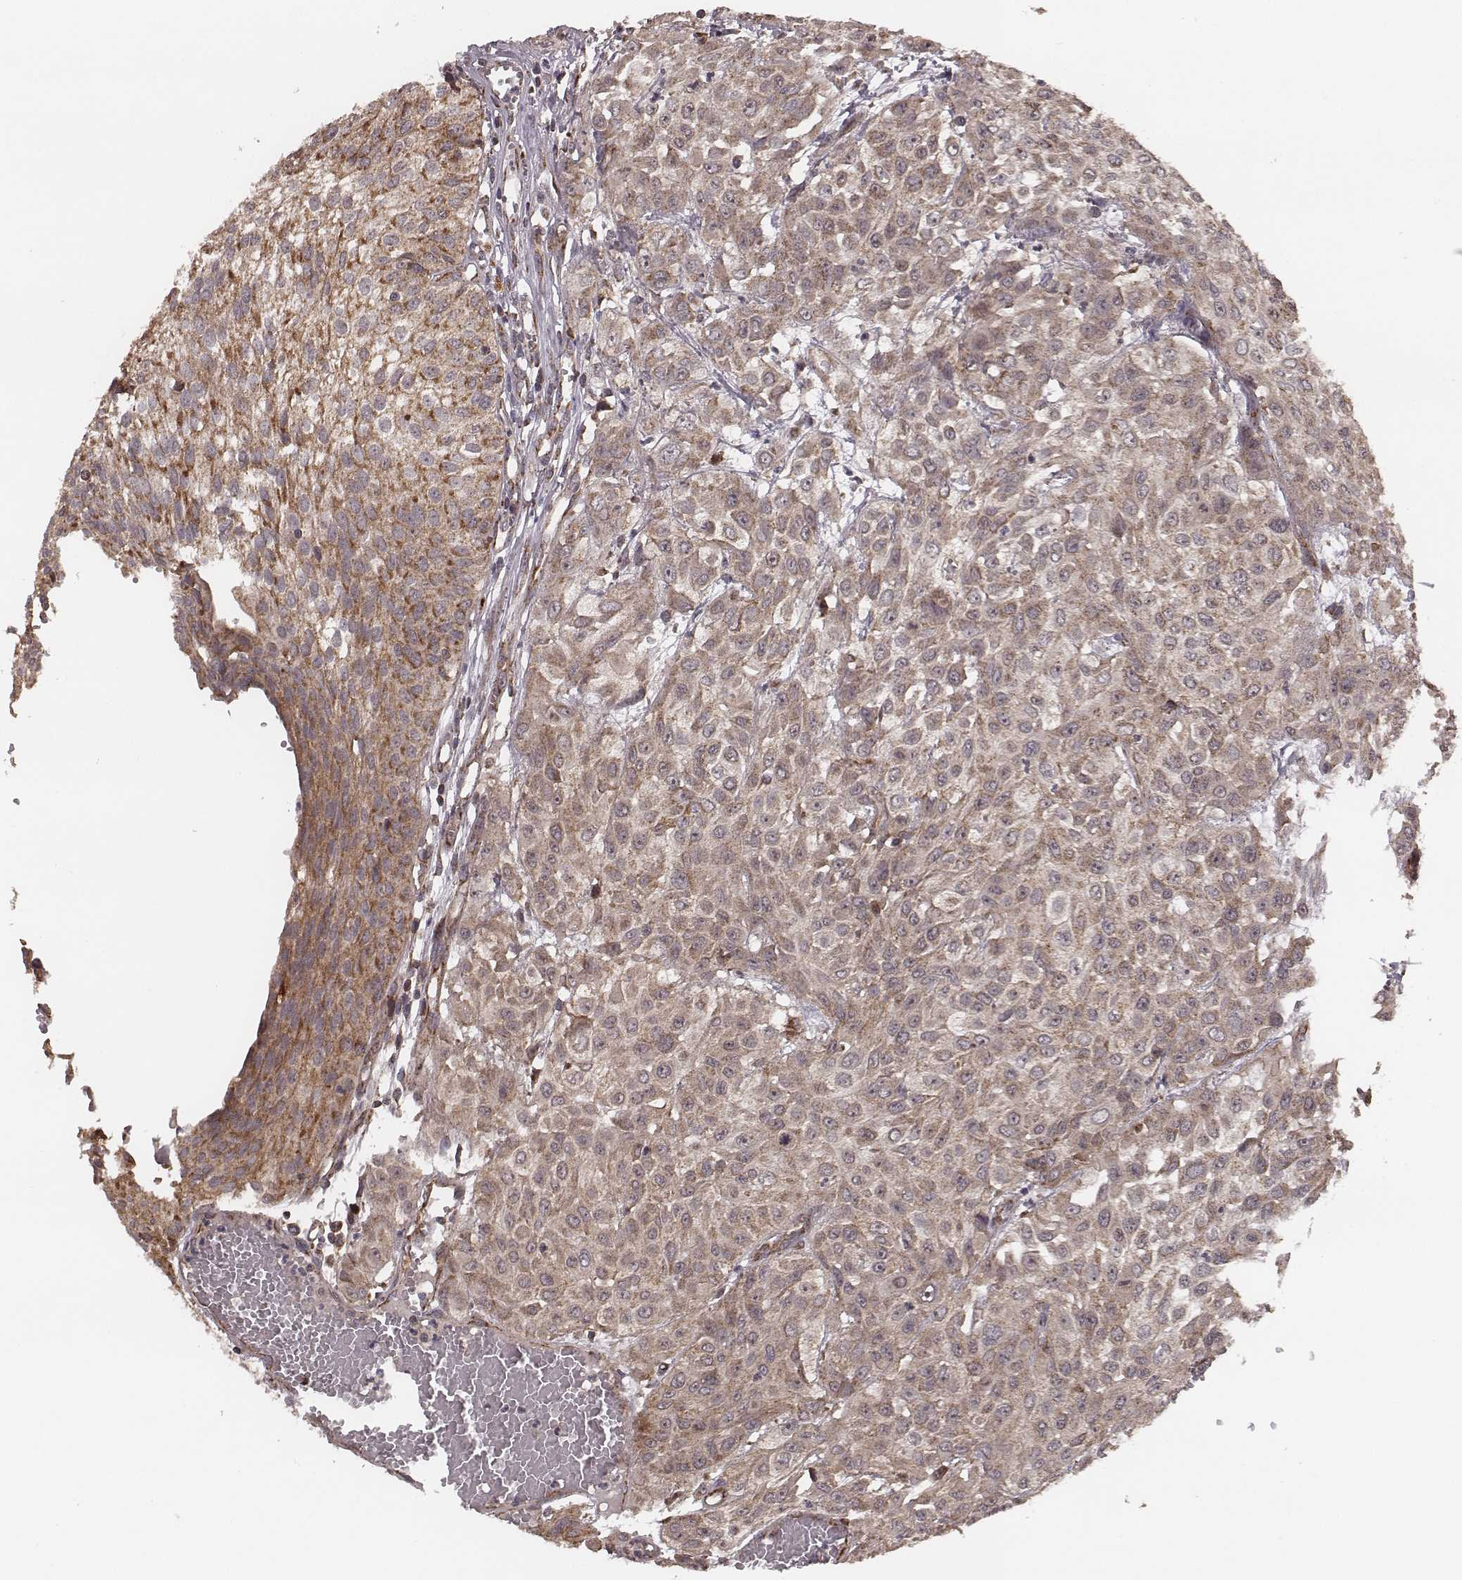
{"staining": {"intensity": "weak", "quantity": ">75%", "location": "cytoplasmic/membranous"}, "tissue": "urothelial cancer", "cell_type": "Tumor cells", "image_type": "cancer", "snomed": [{"axis": "morphology", "description": "Urothelial carcinoma, High grade"}, {"axis": "topography", "description": "Urinary bladder"}], "caption": "A brown stain shows weak cytoplasmic/membranous expression of a protein in urothelial cancer tumor cells.", "gene": "ZDHHC21", "patient": {"sex": "male", "age": 57}}